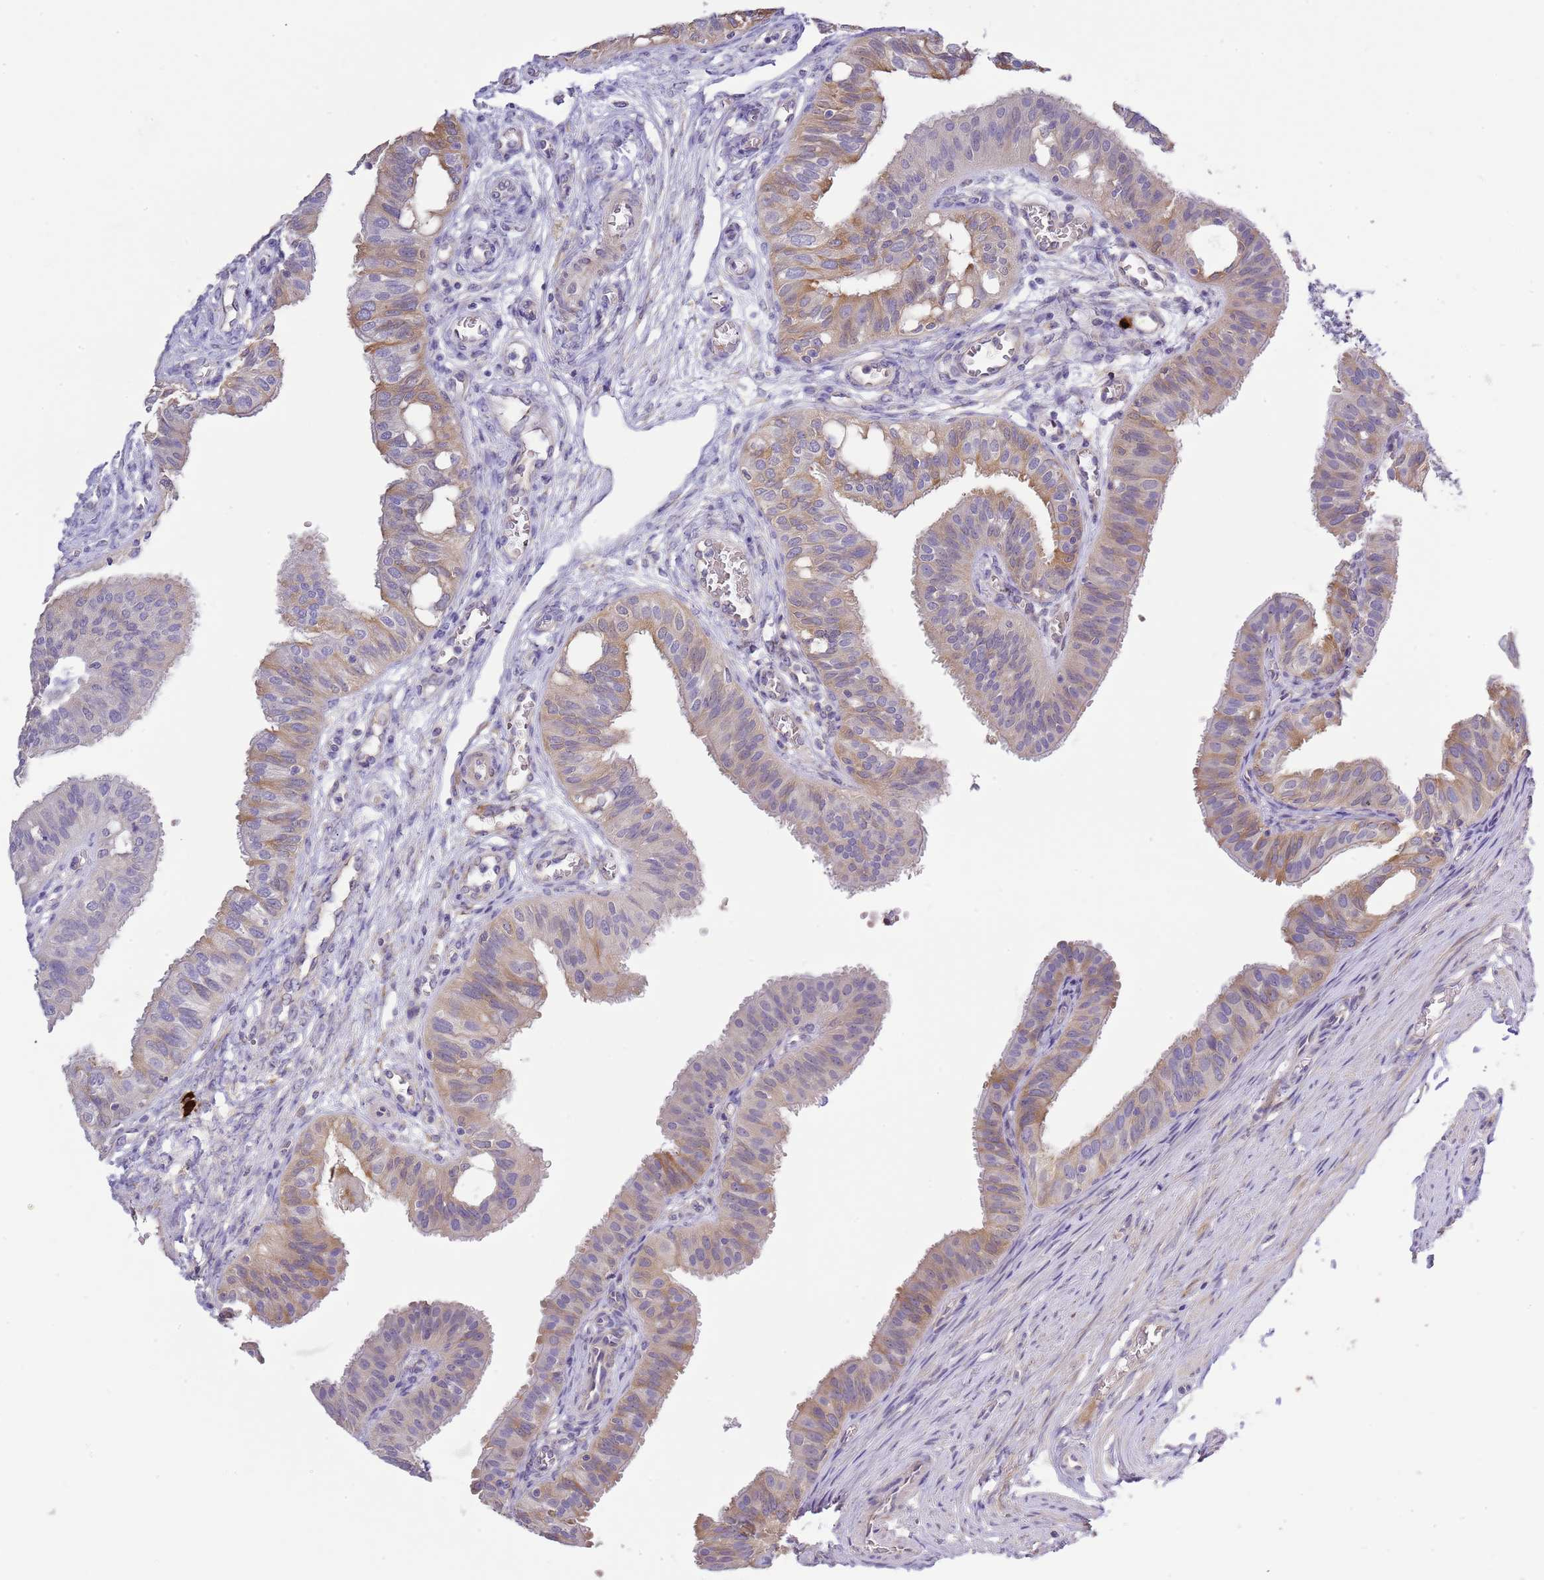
{"staining": {"intensity": "moderate", "quantity": "<25%", "location": "cytoplasmic/membranous"}, "tissue": "fallopian tube", "cell_type": "Glandular cells", "image_type": "normal", "snomed": [{"axis": "morphology", "description": "Normal tissue, NOS"}, {"axis": "topography", "description": "Fallopian tube"}, {"axis": "topography", "description": "Ovary"}], "caption": "IHC (DAB) staining of benign fallopian tube shows moderate cytoplasmic/membranous protein expression in approximately <25% of glandular cells.", "gene": "RFK", "patient": {"sex": "female", "age": 42}}